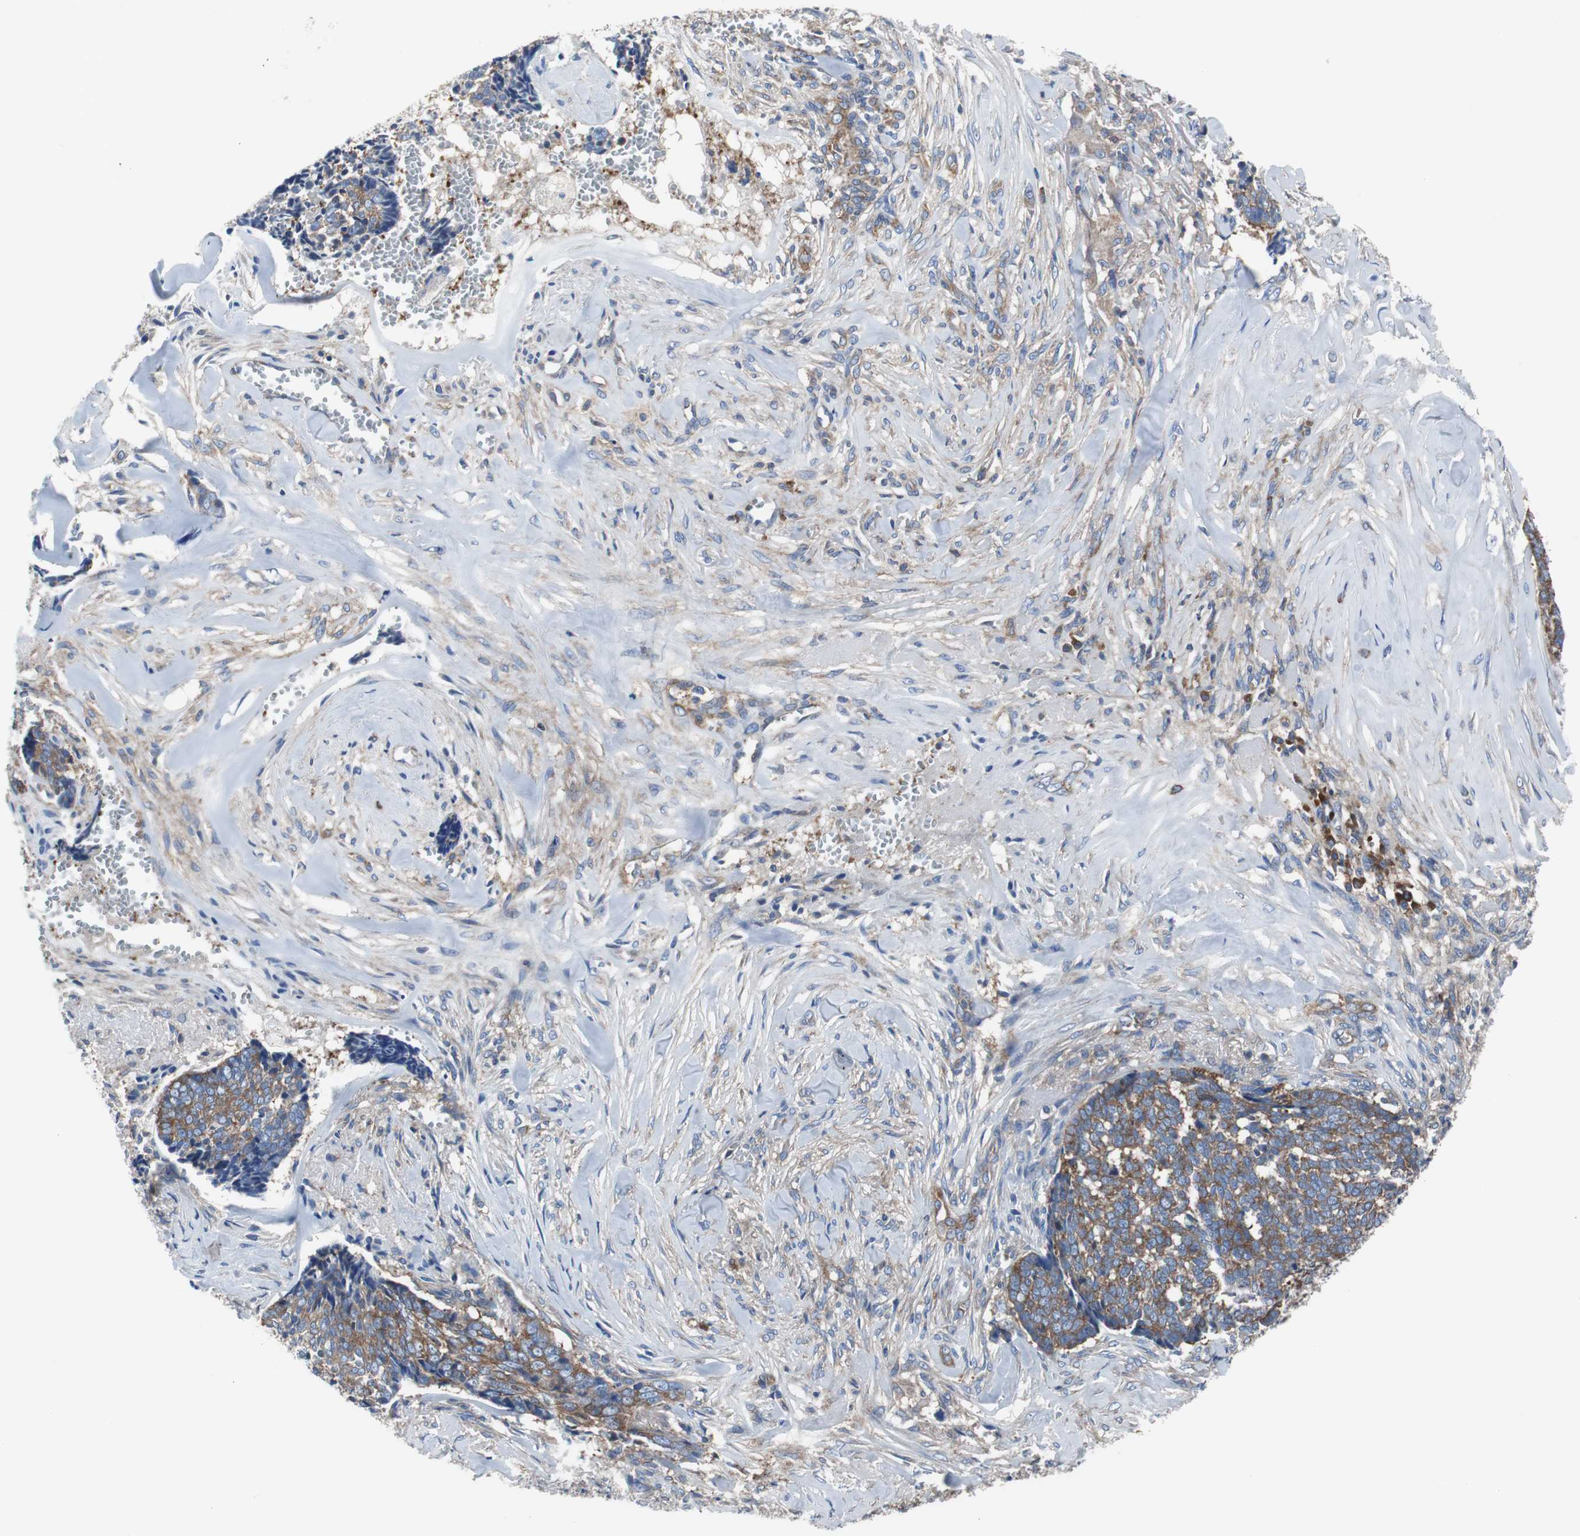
{"staining": {"intensity": "strong", "quantity": ">75%", "location": "cytoplasmic/membranous"}, "tissue": "skin cancer", "cell_type": "Tumor cells", "image_type": "cancer", "snomed": [{"axis": "morphology", "description": "Basal cell carcinoma"}, {"axis": "topography", "description": "Skin"}], "caption": "IHC of human skin cancer displays high levels of strong cytoplasmic/membranous expression in about >75% of tumor cells.", "gene": "BRAF", "patient": {"sex": "male", "age": 84}}